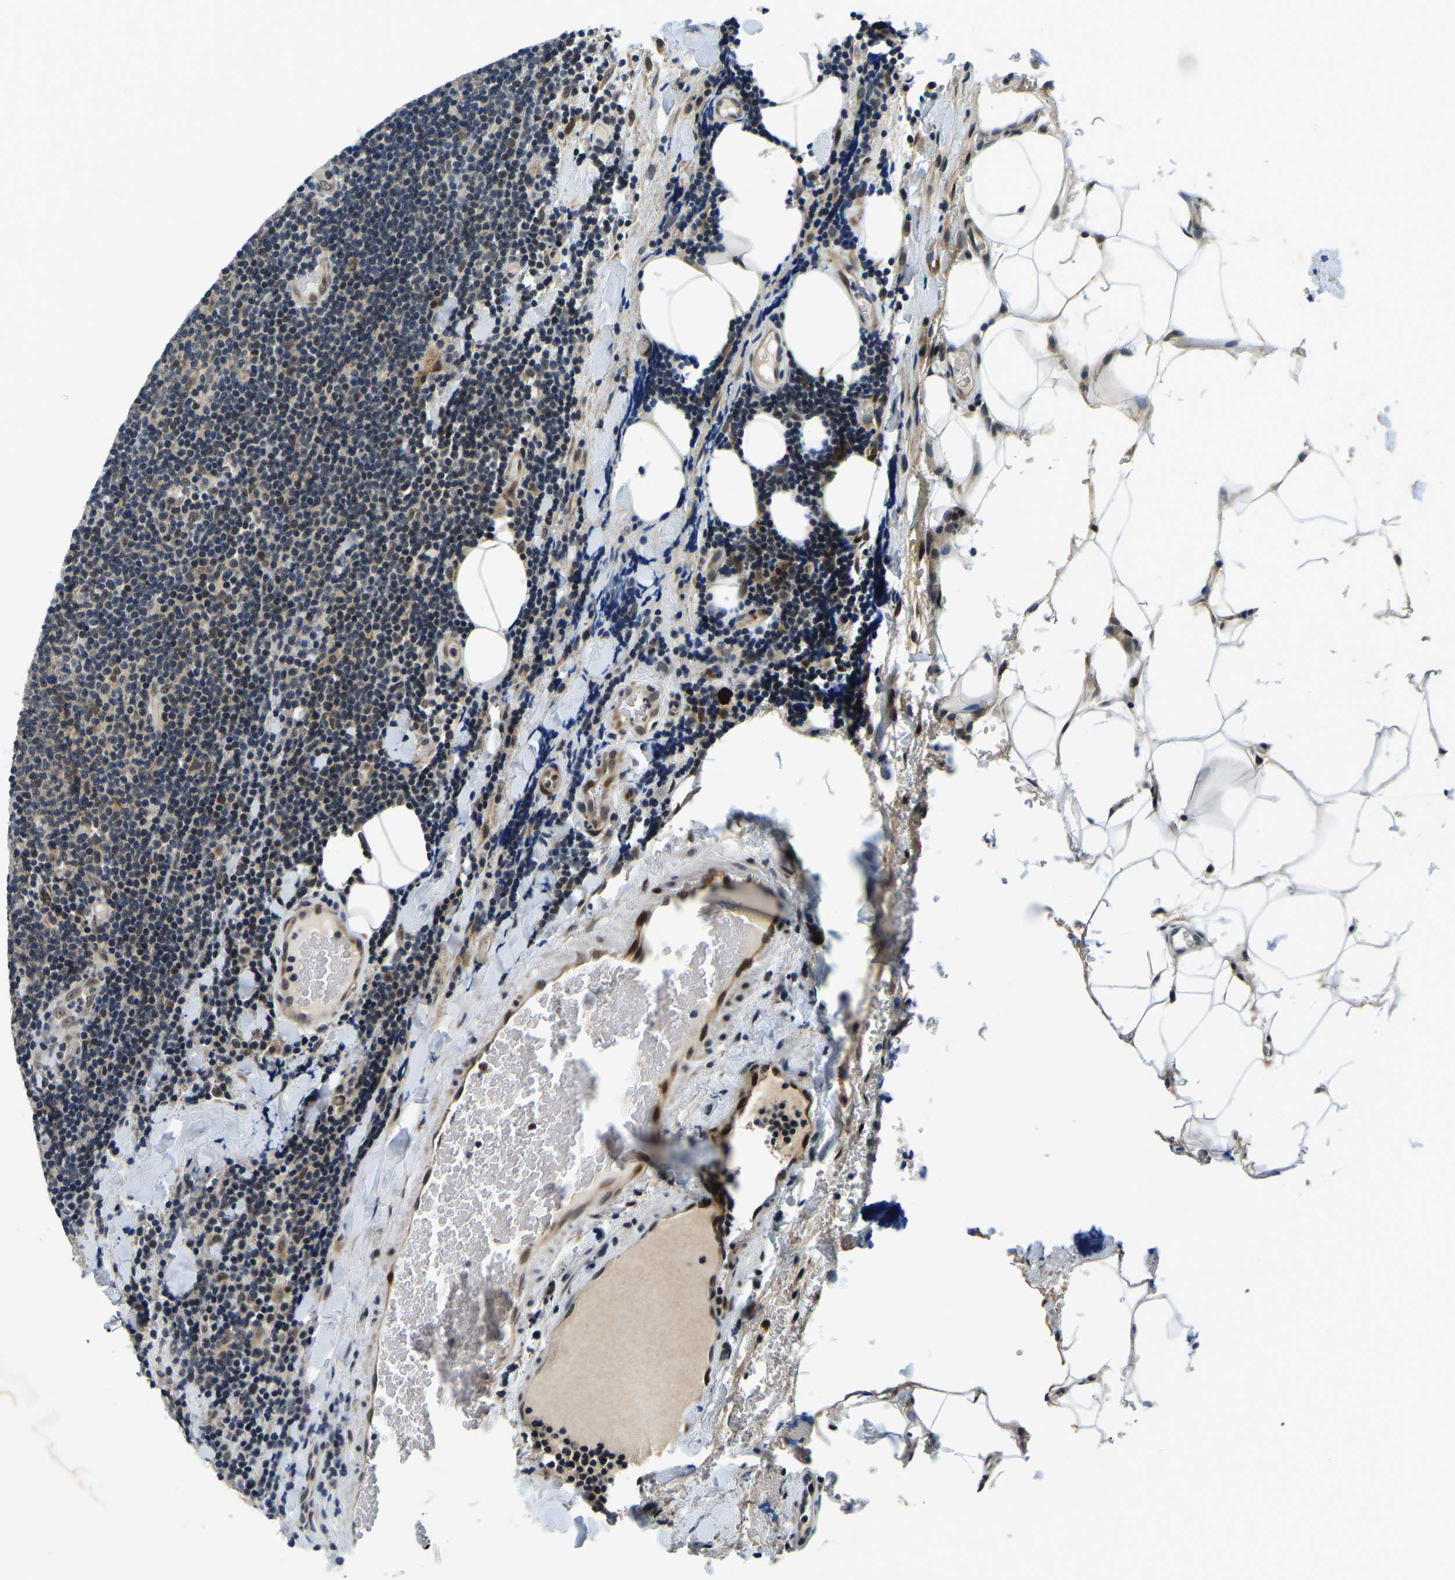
{"staining": {"intensity": "weak", "quantity": "<25%", "location": "nuclear"}, "tissue": "lymphoma", "cell_type": "Tumor cells", "image_type": "cancer", "snomed": [{"axis": "morphology", "description": "Malignant lymphoma, non-Hodgkin's type, Low grade"}, {"axis": "topography", "description": "Lymph node"}], "caption": "Human low-grade malignant lymphoma, non-Hodgkin's type stained for a protein using immunohistochemistry (IHC) demonstrates no positivity in tumor cells.", "gene": "ING2", "patient": {"sex": "male", "age": 66}}